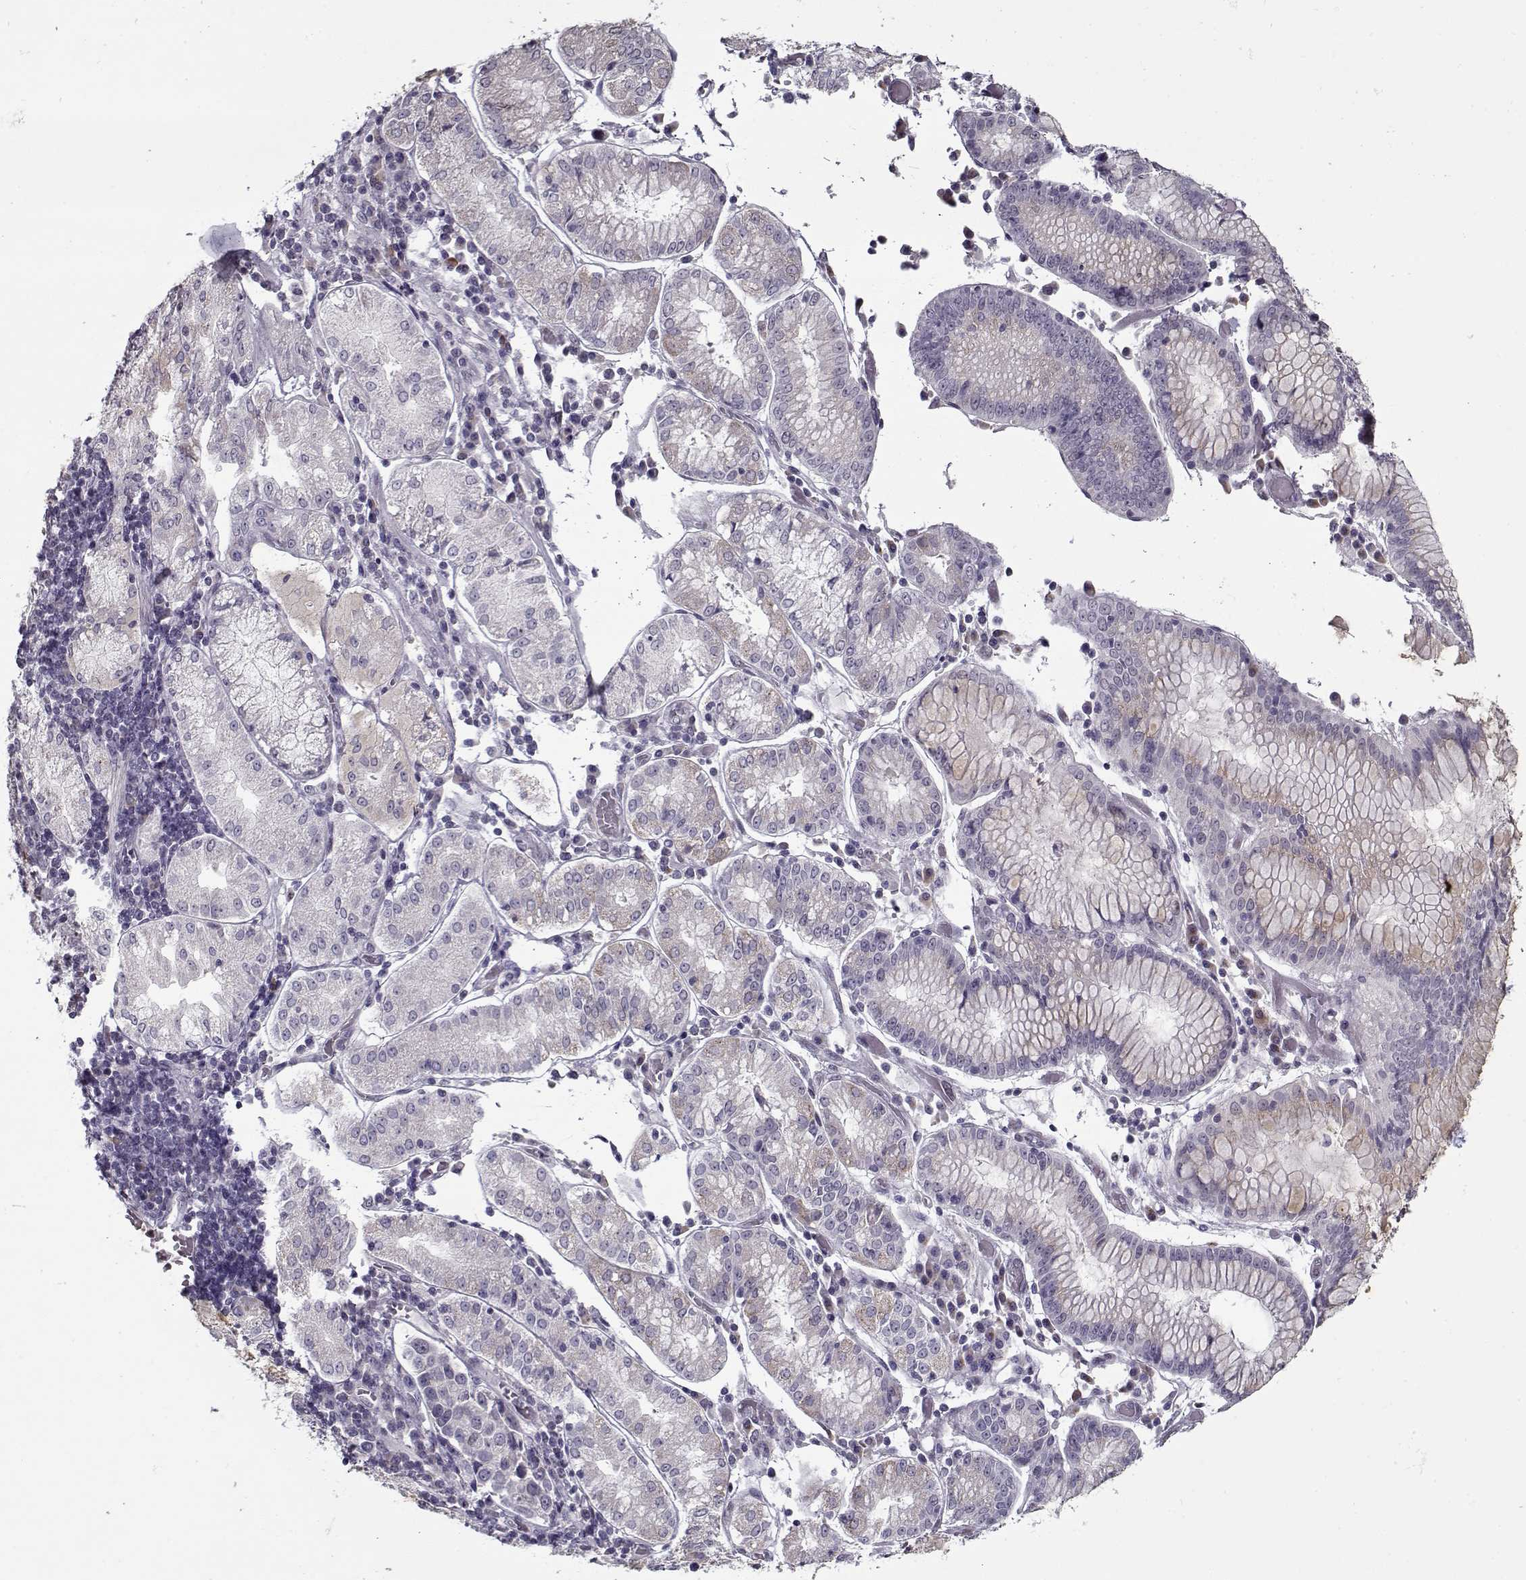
{"staining": {"intensity": "weak", "quantity": "<25%", "location": "cytoplasmic/membranous"}, "tissue": "stomach cancer", "cell_type": "Tumor cells", "image_type": "cancer", "snomed": [{"axis": "morphology", "description": "Adenocarcinoma, NOS"}, {"axis": "topography", "description": "Stomach"}], "caption": "Immunohistochemical staining of adenocarcinoma (stomach) displays no significant staining in tumor cells.", "gene": "SEC16B", "patient": {"sex": "male", "age": 93}}